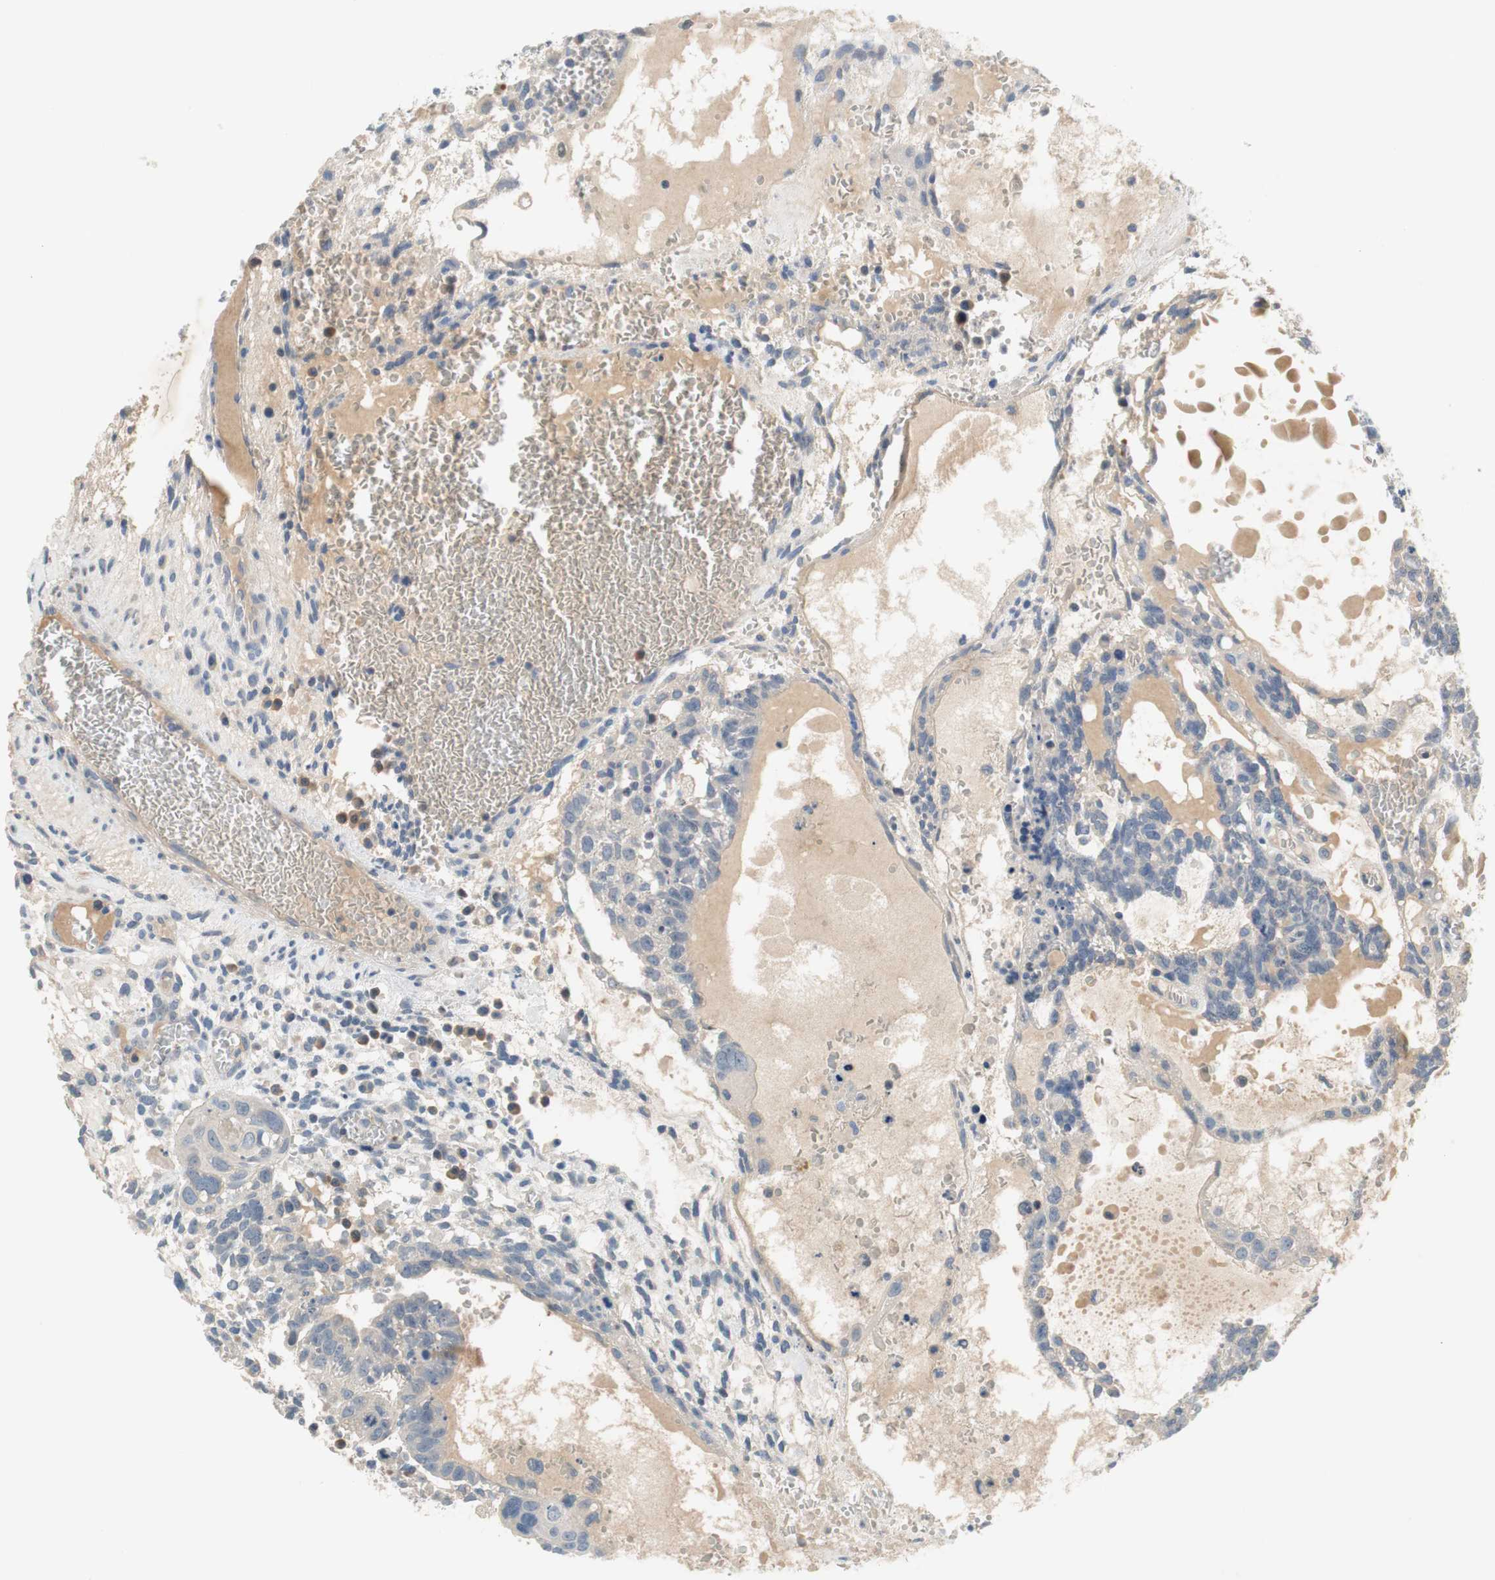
{"staining": {"intensity": "weak", "quantity": "25%-75%", "location": "cytoplasmic/membranous"}, "tissue": "testis cancer", "cell_type": "Tumor cells", "image_type": "cancer", "snomed": [{"axis": "morphology", "description": "Seminoma, NOS"}, {"axis": "morphology", "description": "Carcinoma, Embryonal, NOS"}, {"axis": "topography", "description": "Testis"}], "caption": "The image shows immunohistochemical staining of seminoma (testis). There is weak cytoplasmic/membranous staining is identified in approximately 25%-75% of tumor cells.", "gene": "COL12A1", "patient": {"sex": "male", "age": 52}}